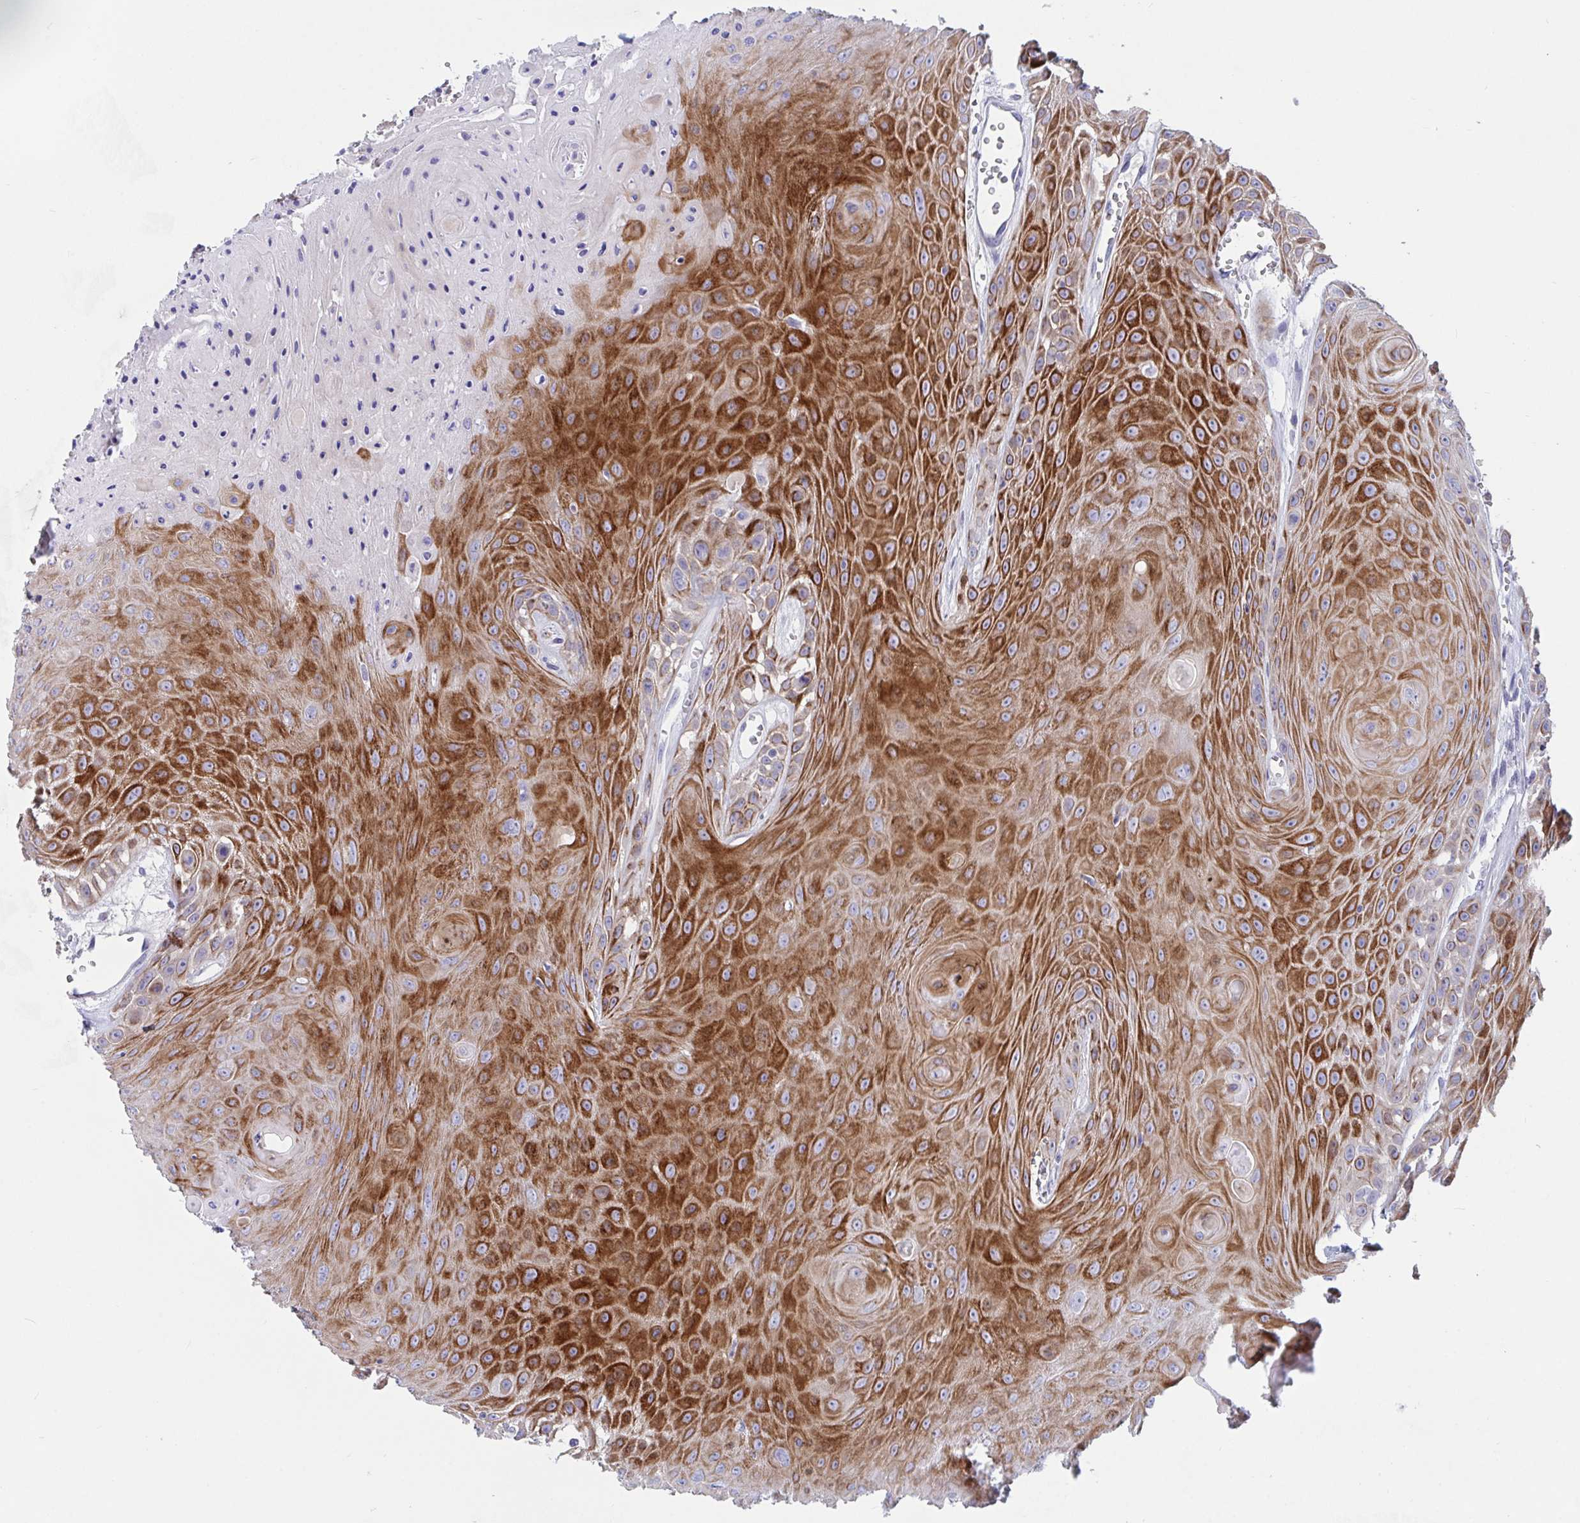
{"staining": {"intensity": "strong", "quantity": ">75%", "location": "cytoplasmic/membranous"}, "tissue": "head and neck cancer", "cell_type": "Tumor cells", "image_type": "cancer", "snomed": [{"axis": "morphology", "description": "Squamous cell carcinoma, NOS"}, {"axis": "topography", "description": "Oral tissue"}, {"axis": "topography", "description": "Head-Neck"}], "caption": "Protein expression analysis of human squamous cell carcinoma (head and neck) reveals strong cytoplasmic/membranous expression in approximately >75% of tumor cells.", "gene": "ZNF561", "patient": {"sex": "male", "age": 81}}